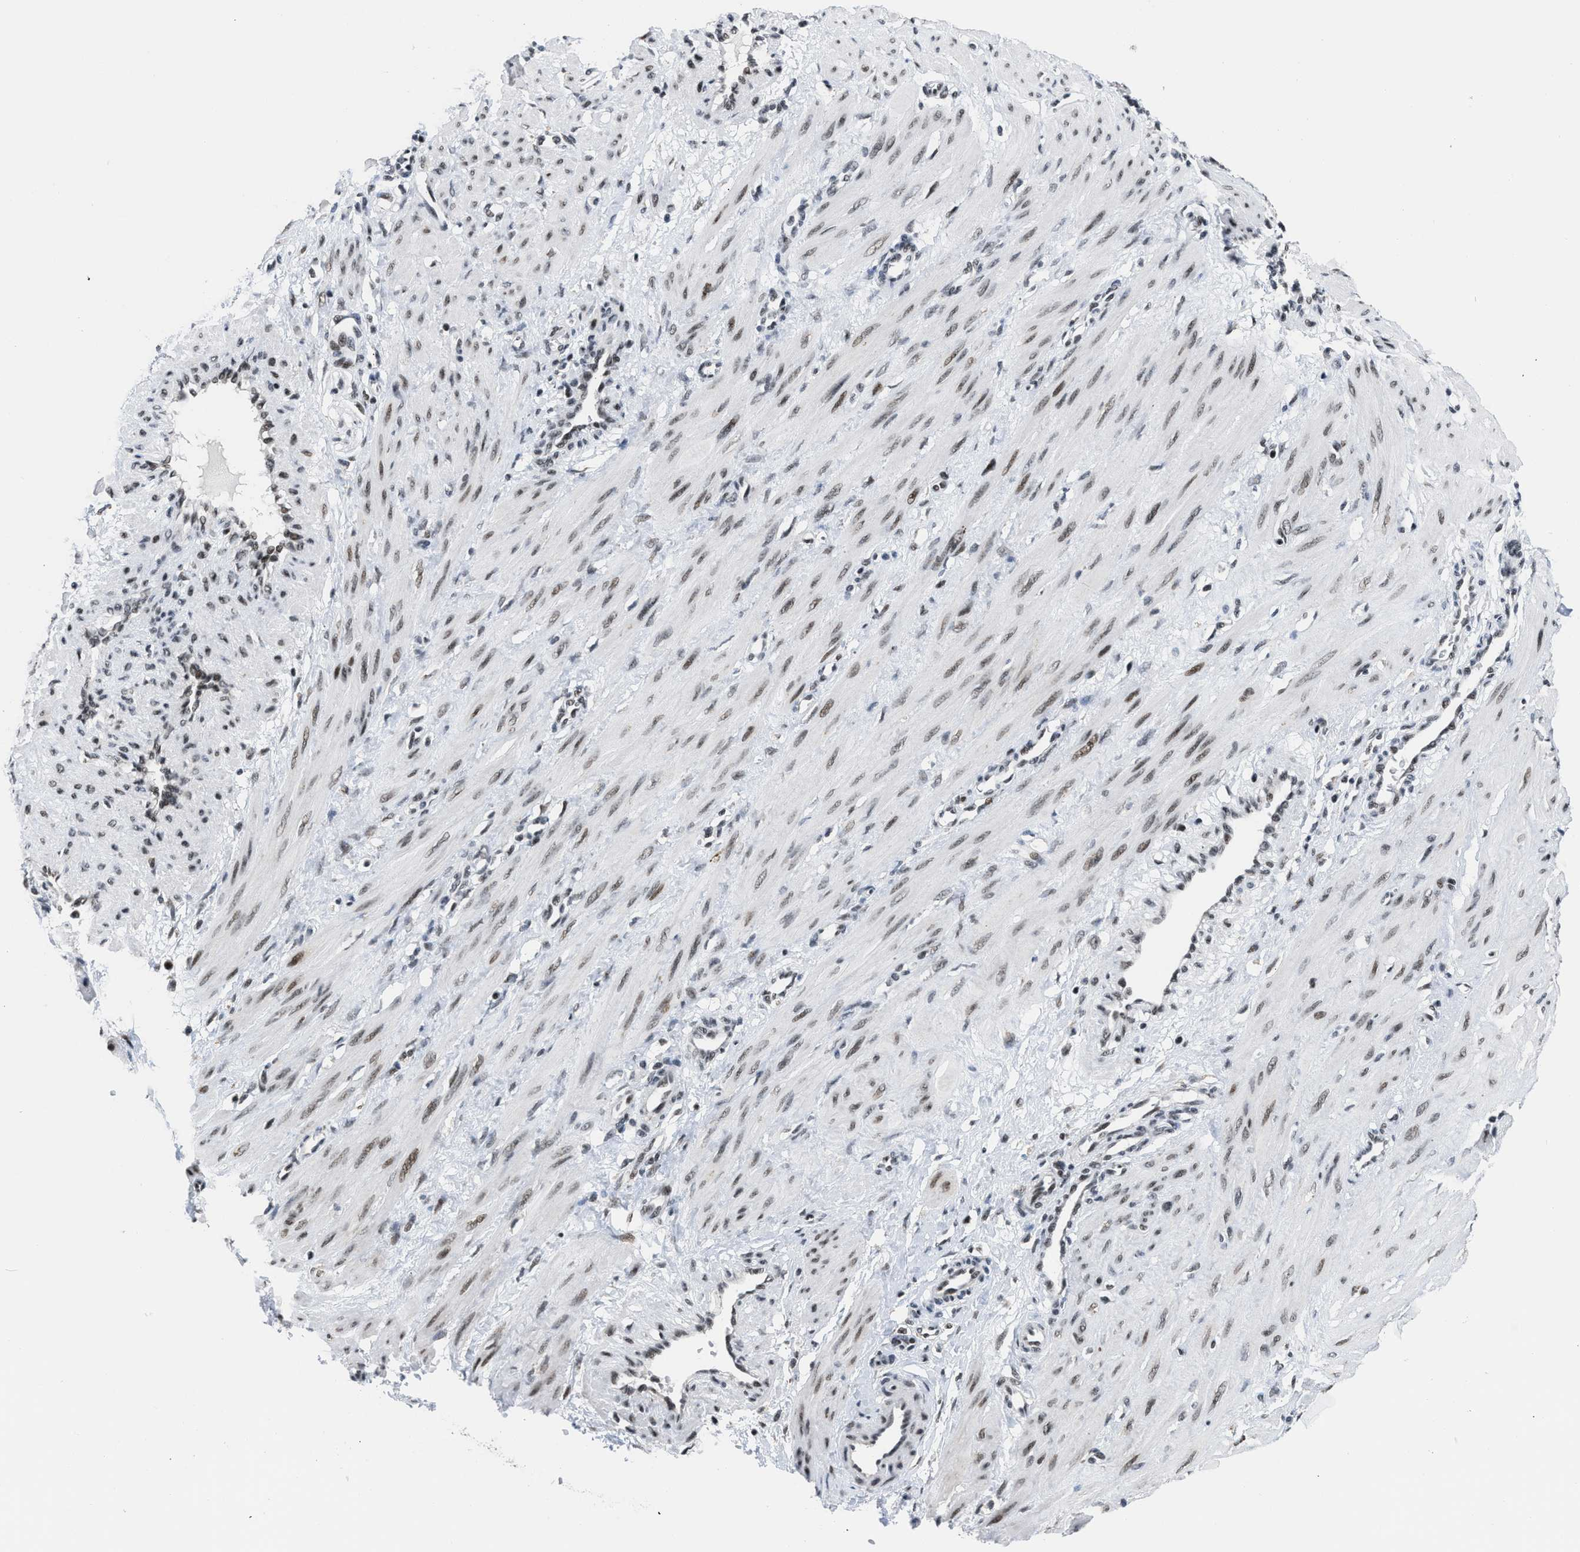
{"staining": {"intensity": "weak", "quantity": ">75%", "location": "nuclear"}, "tissue": "smooth muscle", "cell_type": "Smooth muscle cells", "image_type": "normal", "snomed": [{"axis": "morphology", "description": "Normal tissue, NOS"}, {"axis": "topography", "description": "Endometrium"}], "caption": "Human smooth muscle stained with a brown dye exhibits weak nuclear positive staining in approximately >75% of smooth muscle cells.", "gene": "TERF2IP", "patient": {"sex": "female", "age": 33}}